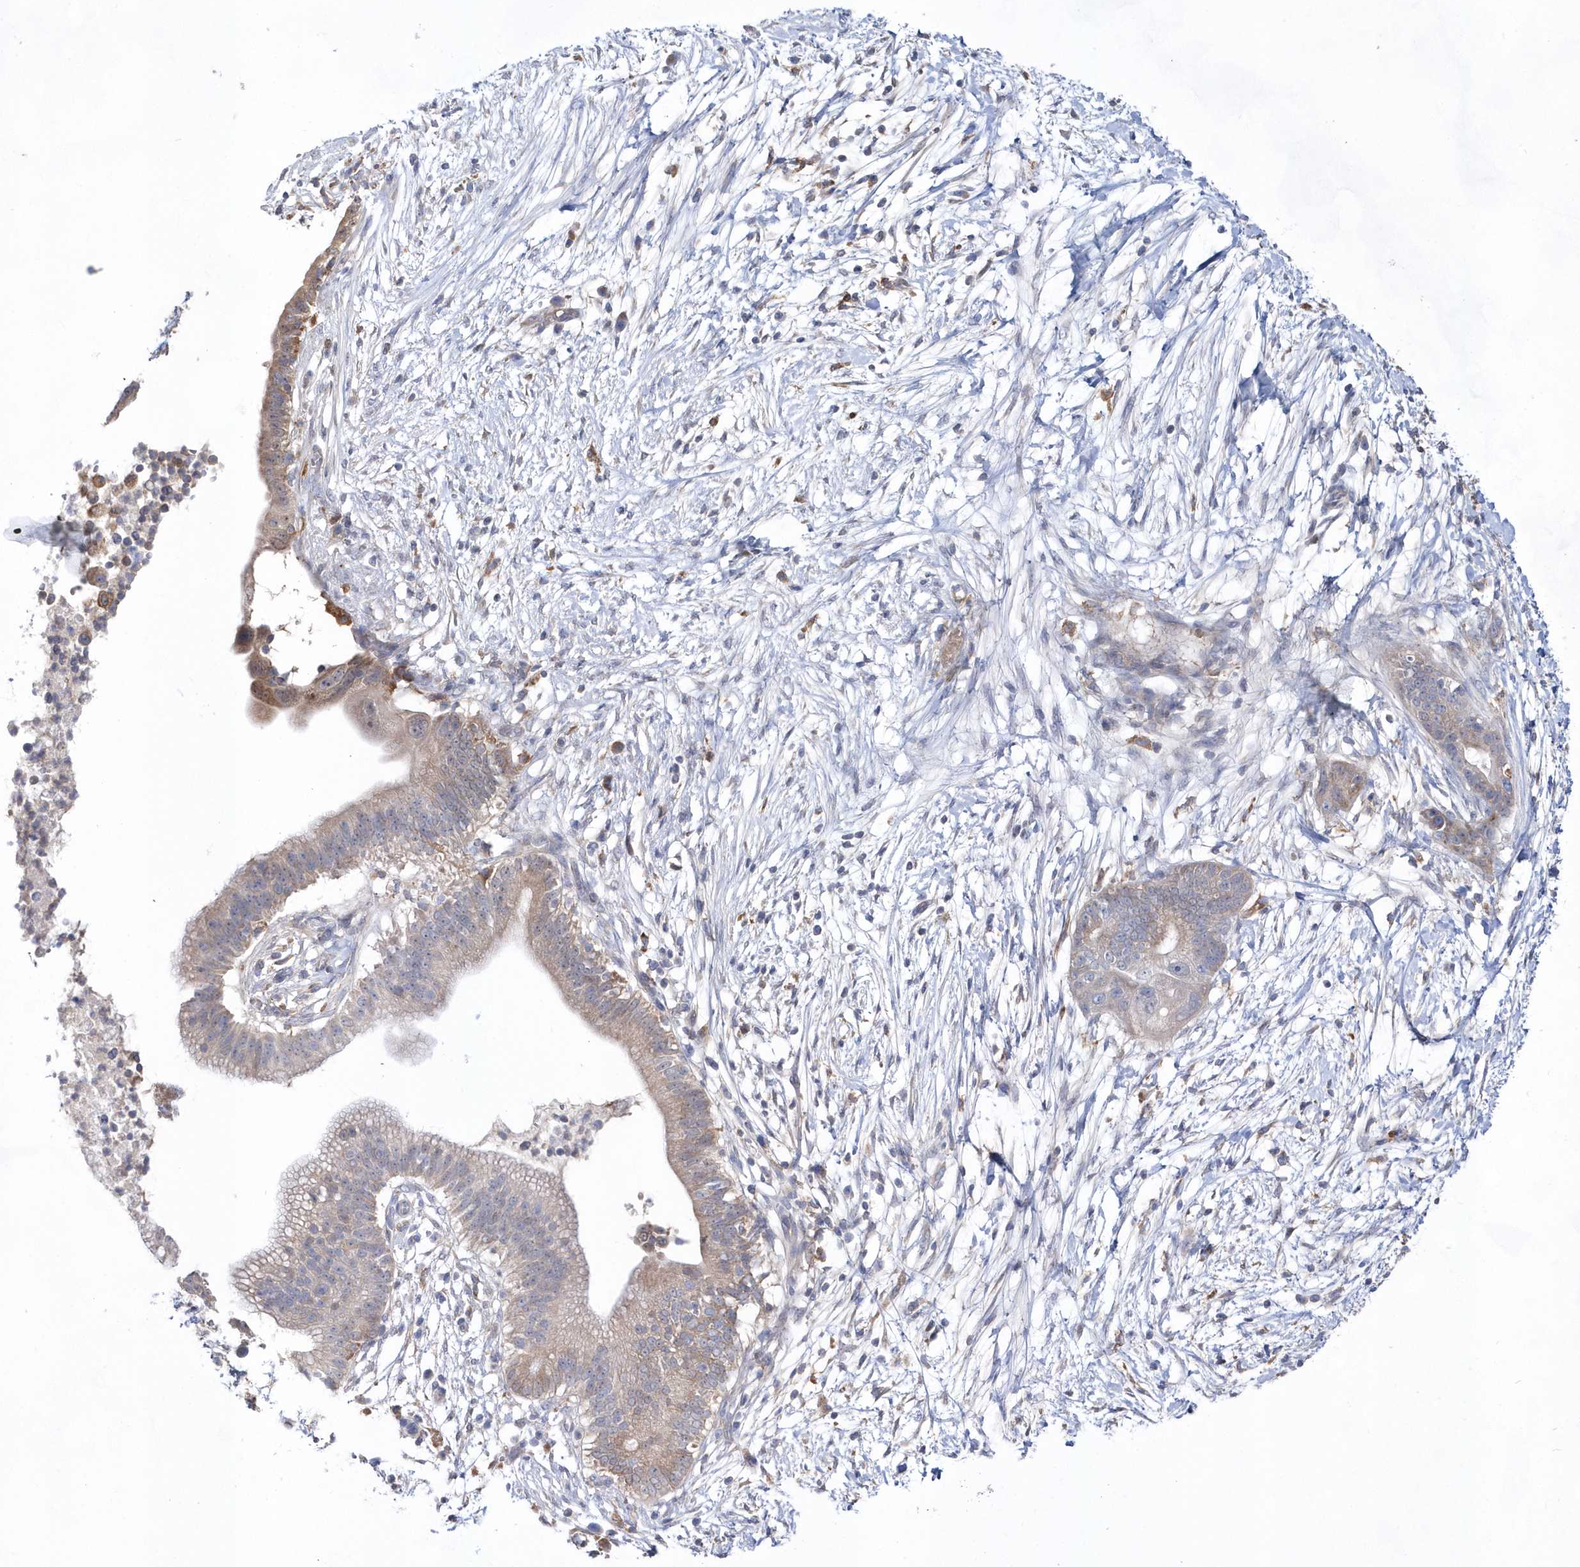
{"staining": {"intensity": "weak", "quantity": ">75%", "location": "cytoplasmic/membranous"}, "tissue": "pancreatic cancer", "cell_type": "Tumor cells", "image_type": "cancer", "snomed": [{"axis": "morphology", "description": "Adenocarcinoma, NOS"}, {"axis": "topography", "description": "Pancreas"}], "caption": "Pancreatic cancer stained with DAB immunohistochemistry shows low levels of weak cytoplasmic/membranous staining in about >75% of tumor cells.", "gene": "BDH2", "patient": {"sex": "male", "age": 68}}